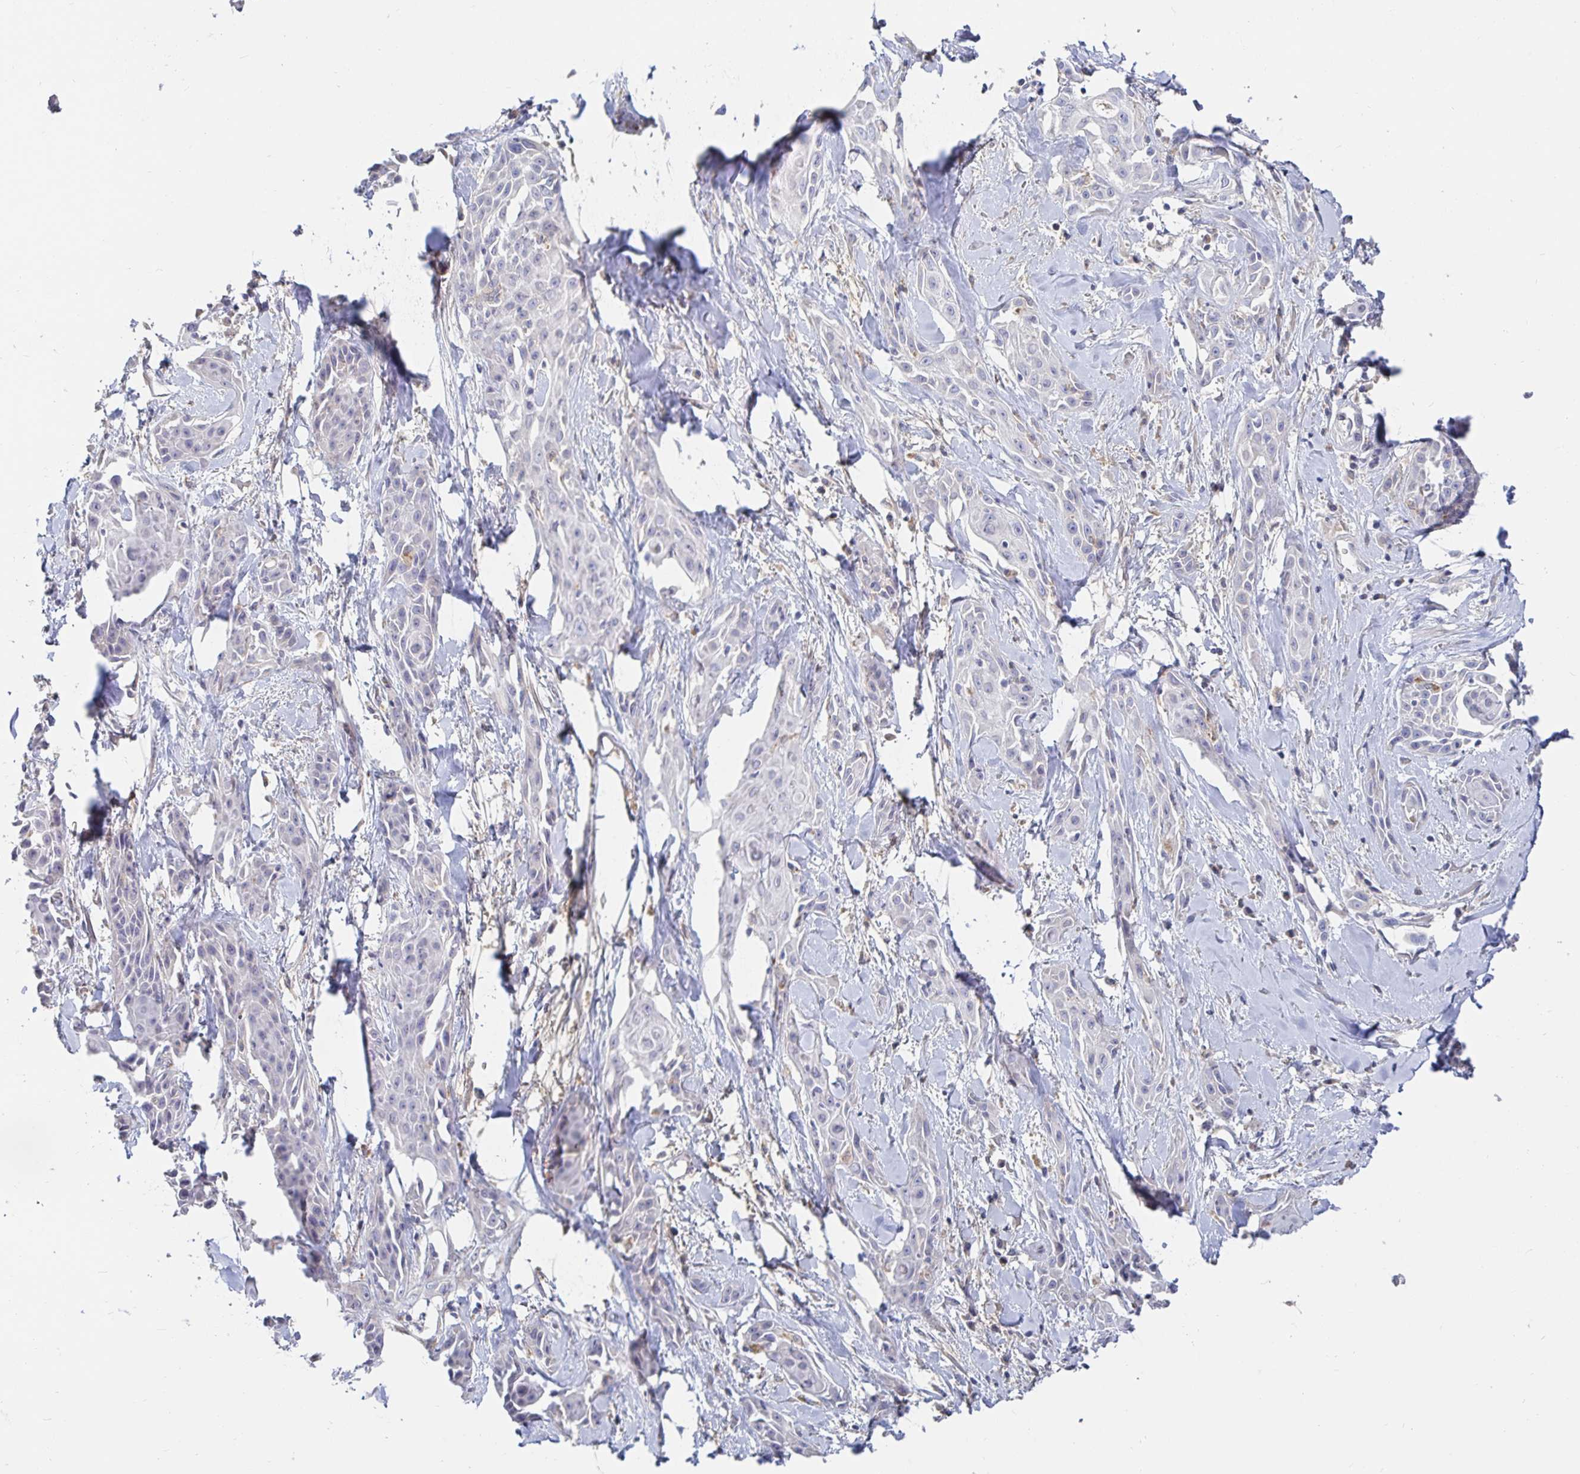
{"staining": {"intensity": "negative", "quantity": "none", "location": "none"}, "tissue": "skin cancer", "cell_type": "Tumor cells", "image_type": "cancer", "snomed": [{"axis": "morphology", "description": "Squamous cell carcinoma, NOS"}, {"axis": "topography", "description": "Skin"}, {"axis": "topography", "description": "Anal"}], "caption": "IHC of human squamous cell carcinoma (skin) exhibits no staining in tumor cells. (DAB (3,3'-diaminobenzidine) immunohistochemistry (IHC) visualized using brightfield microscopy, high magnification).", "gene": "SPPL3", "patient": {"sex": "male", "age": 64}}